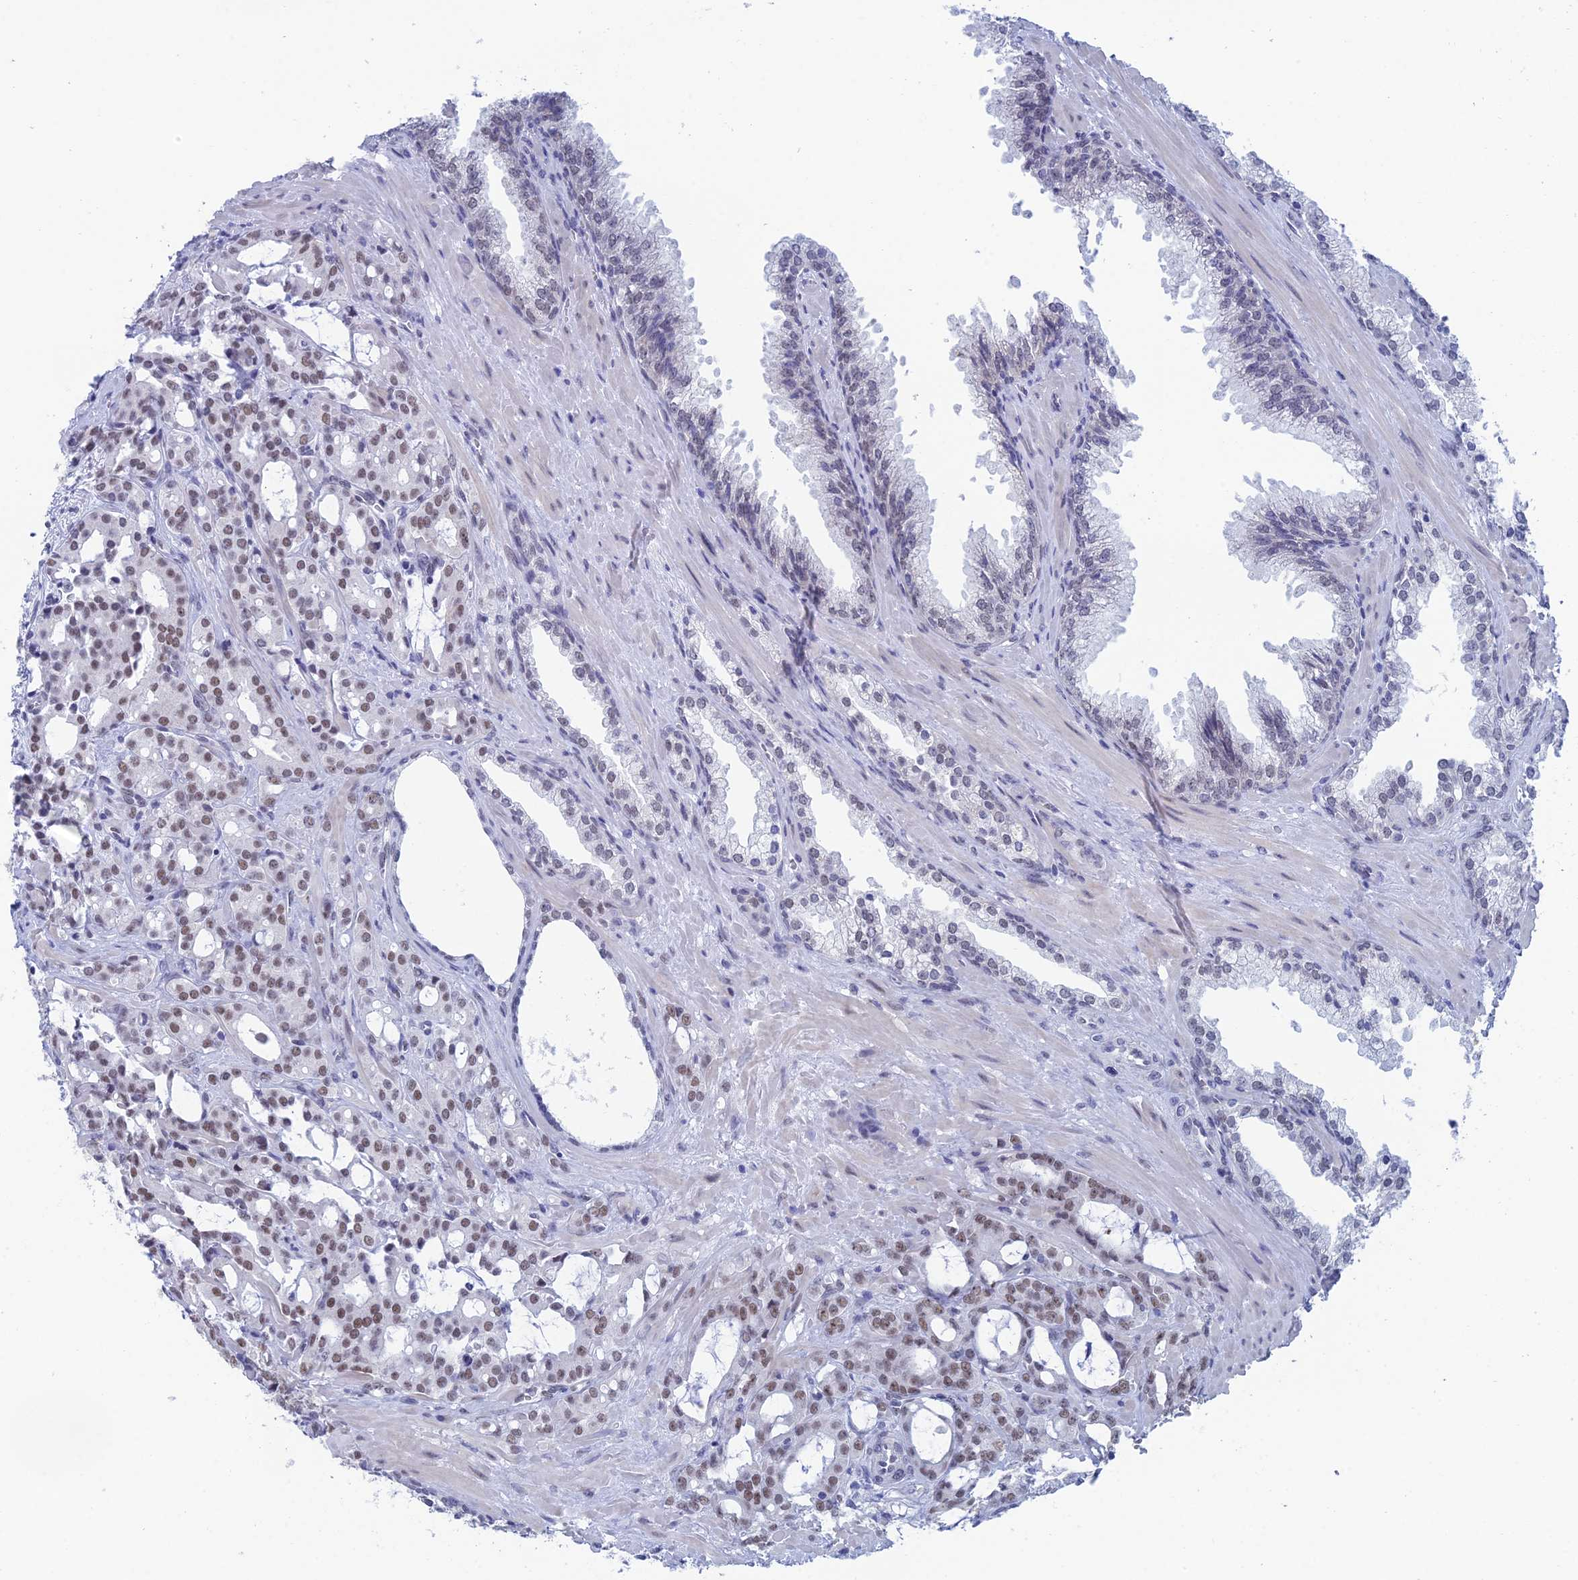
{"staining": {"intensity": "weak", "quantity": ">75%", "location": "nuclear"}, "tissue": "prostate cancer", "cell_type": "Tumor cells", "image_type": "cancer", "snomed": [{"axis": "morphology", "description": "Adenocarcinoma, High grade"}, {"axis": "topography", "description": "Prostate"}], "caption": "A brown stain shows weak nuclear expression of a protein in human prostate cancer tumor cells.", "gene": "NABP2", "patient": {"sex": "male", "age": 72}}